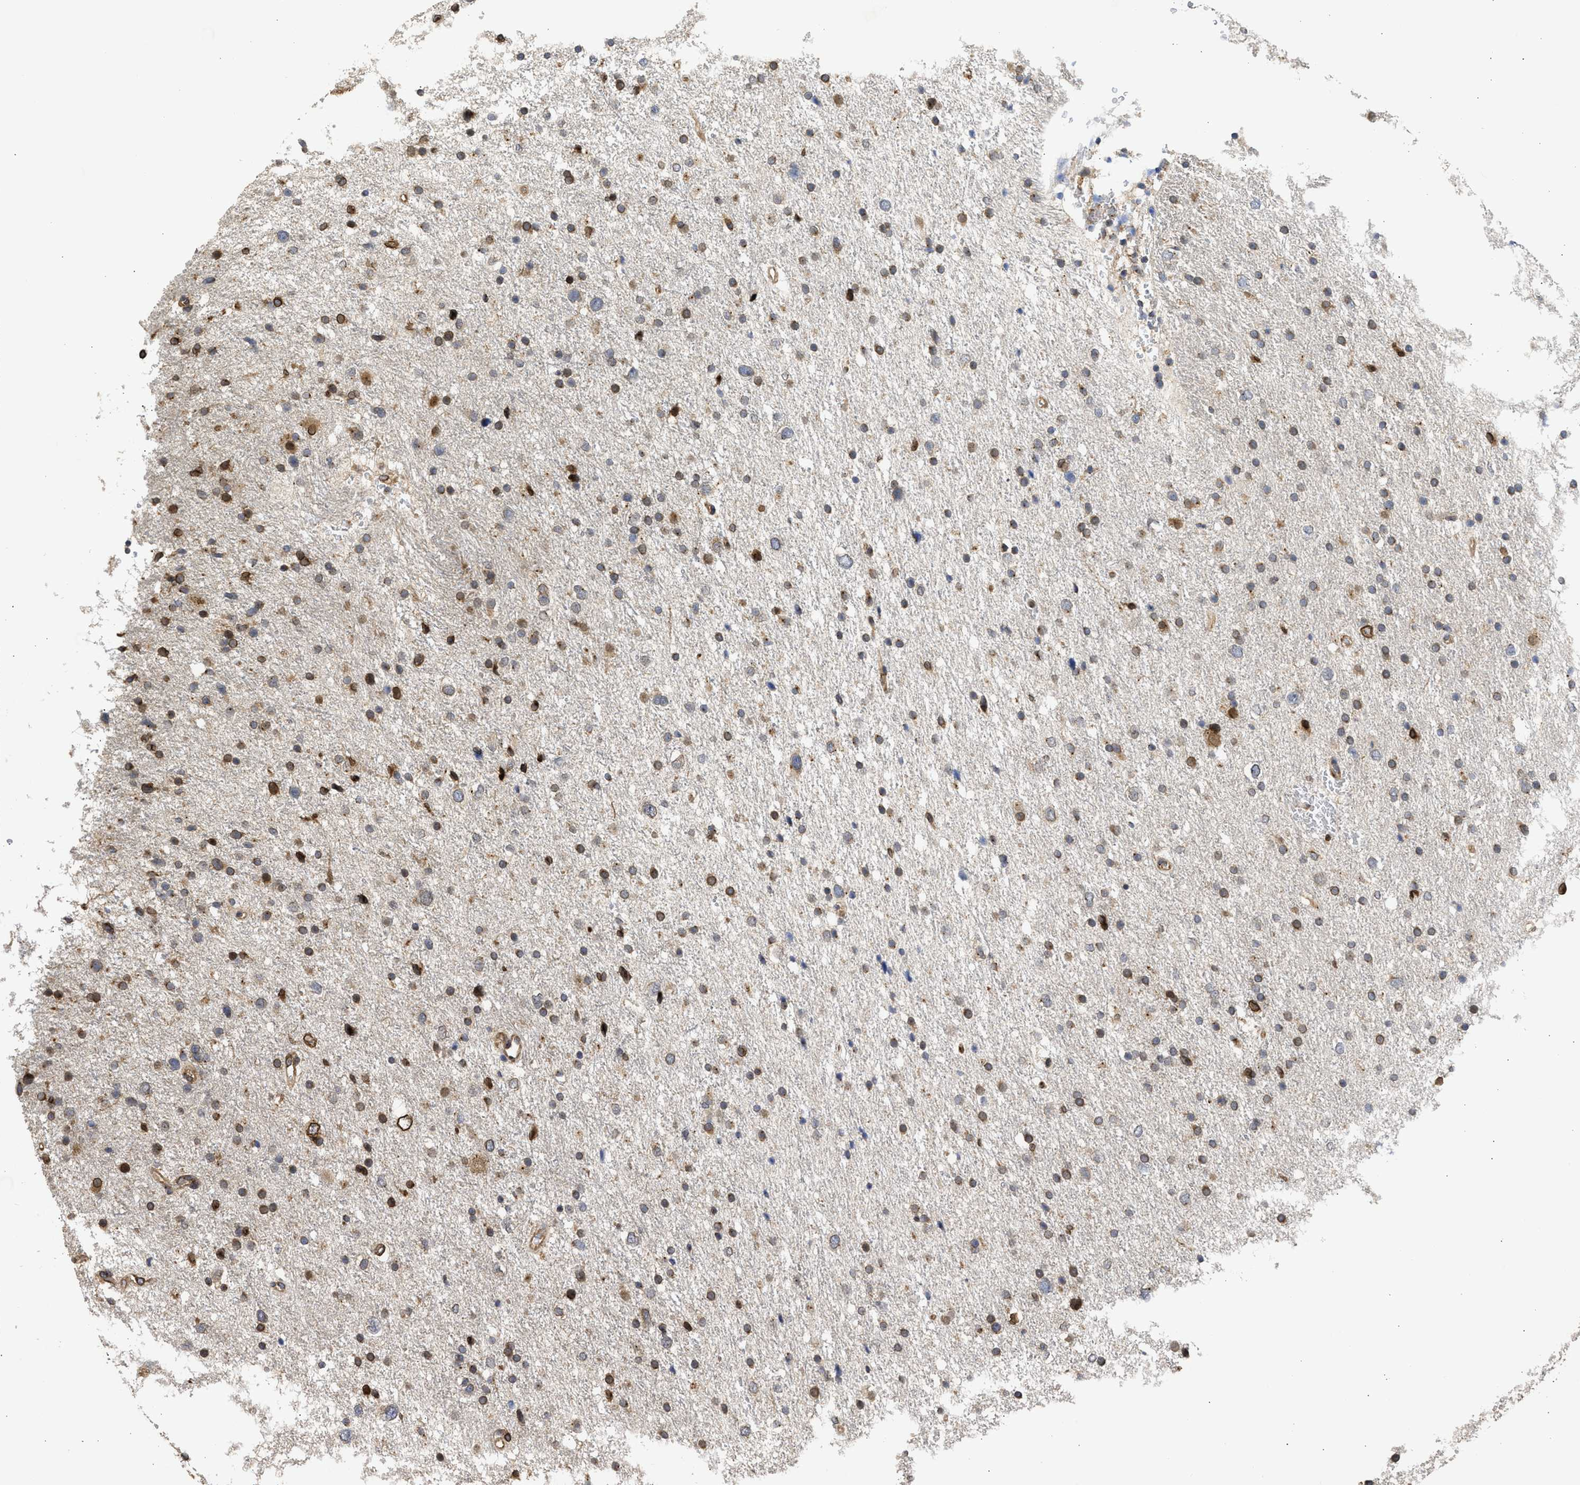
{"staining": {"intensity": "moderate", "quantity": "25%-75%", "location": "cytoplasmic/membranous,nuclear"}, "tissue": "glioma", "cell_type": "Tumor cells", "image_type": "cancer", "snomed": [{"axis": "morphology", "description": "Glioma, malignant, Low grade"}, {"axis": "topography", "description": "Brain"}], "caption": "Immunohistochemistry (DAB) staining of human malignant low-grade glioma displays moderate cytoplasmic/membranous and nuclear protein staining in approximately 25%-75% of tumor cells. (IHC, brightfield microscopy, high magnification).", "gene": "DNAJC1", "patient": {"sex": "female", "age": 37}}